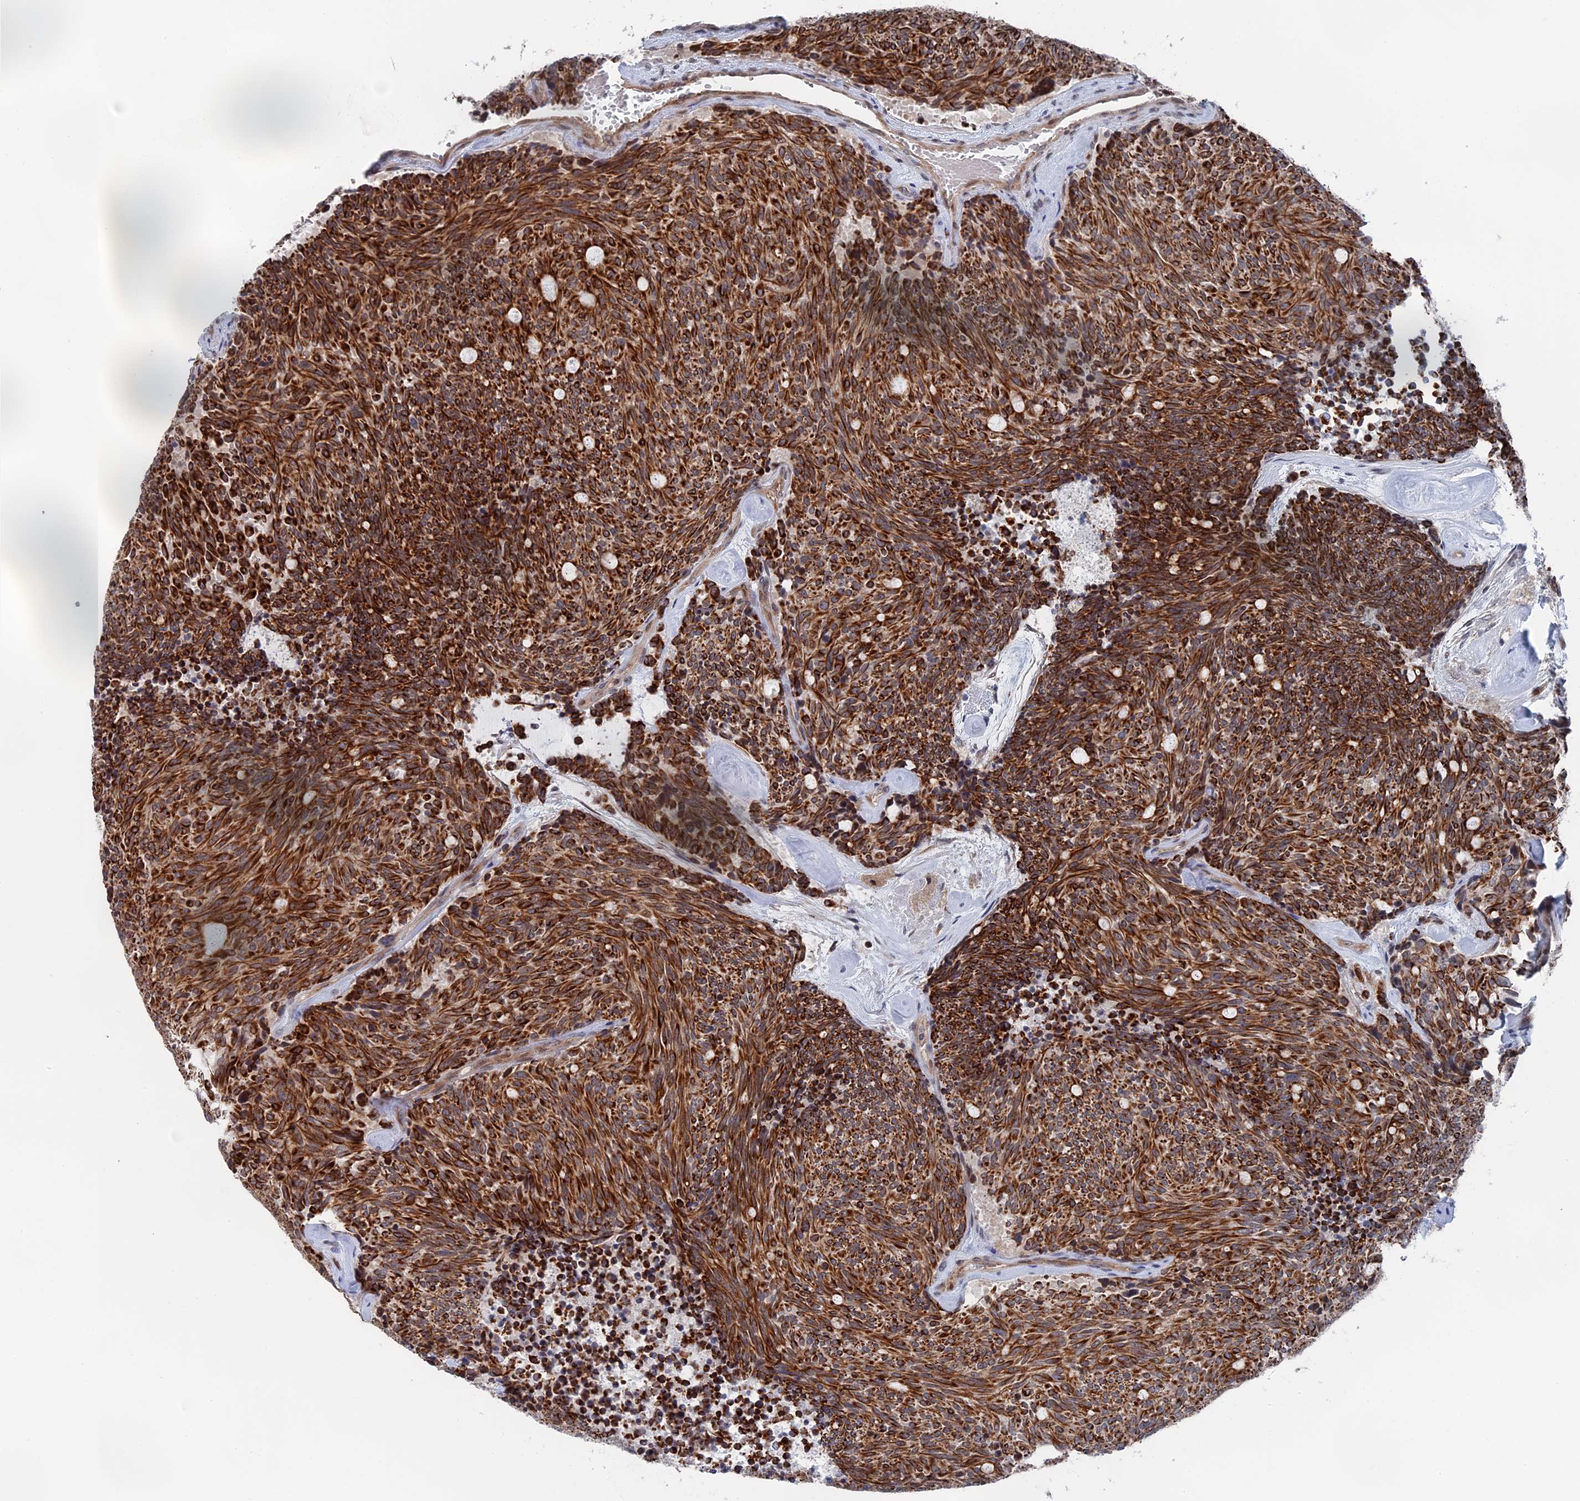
{"staining": {"intensity": "strong", "quantity": ">75%", "location": "cytoplasmic/membranous"}, "tissue": "carcinoid", "cell_type": "Tumor cells", "image_type": "cancer", "snomed": [{"axis": "morphology", "description": "Carcinoid, malignant, NOS"}, {"axis": "topography", "description": "Pancreas"}], "caption": "Carcinoid (malignant) was stained to show a protein in brown. There is high levels of strong cytoplasmic/membranous expression in about >75% of tumor cells.", "gene": "IL7", "patient": {"sex": "female", "age": 54}}